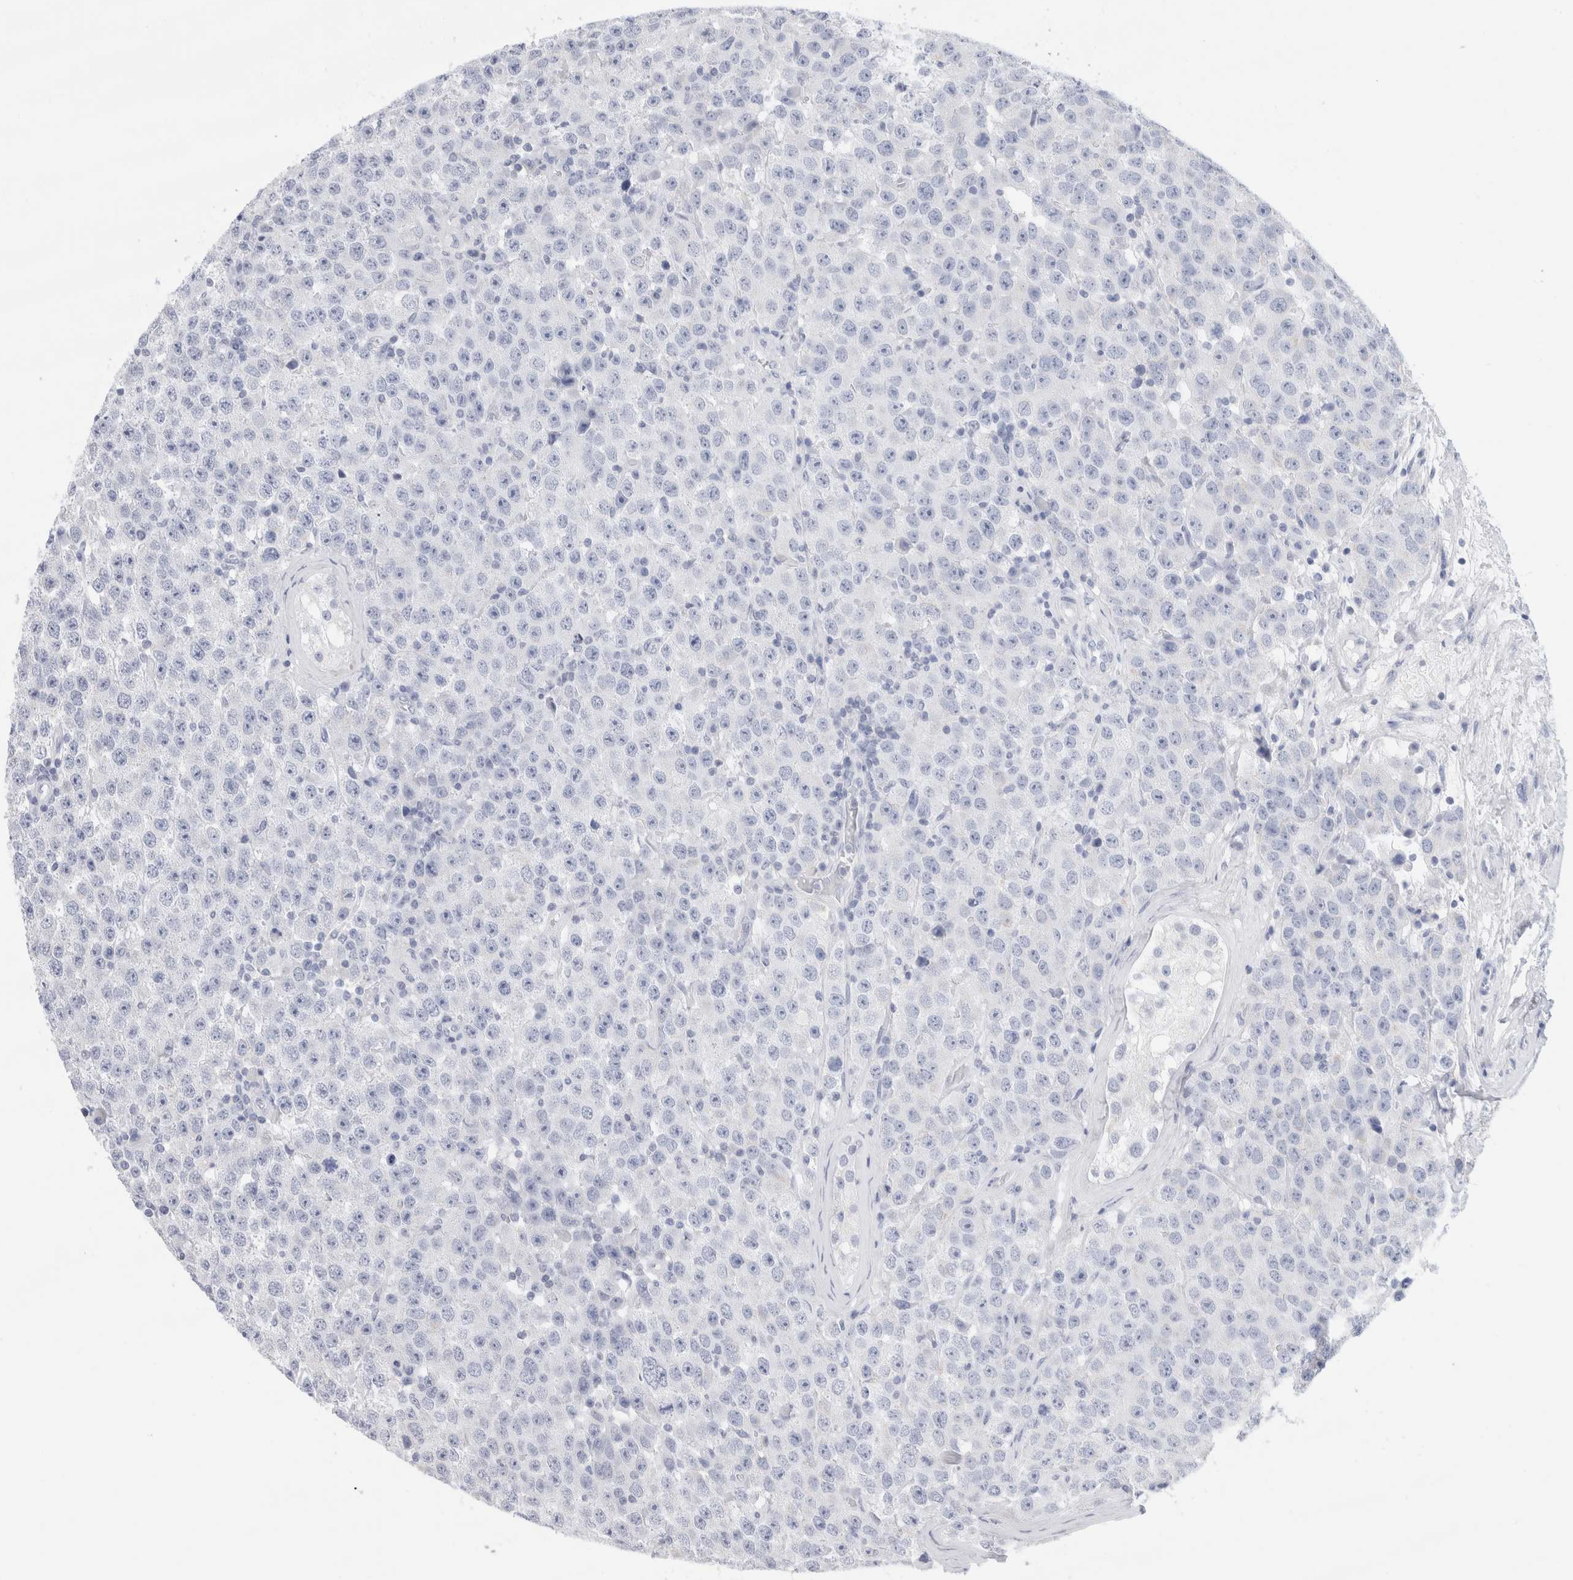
{"staining": {"intensity": "negative", "quantity": "none", "location": "none"}, "tissue": "testis cancer", "cell_type": "Tumor cells", "image_type": "cancer", "snomed": [{"axis": "morphology", "description": "Seminoma, NOS"}, {"axis": "morphology", "description": "Carcinoma, Embryonal, NOS"}, {"axis": "topography", "description": "Testis"}], "caption": "The photomicrograph demonstrates no significant expression in tumor cells of testis cancer (seminoma).", "gene": "ECHDC2", "patient": {"sex": "male", "age": 28}}